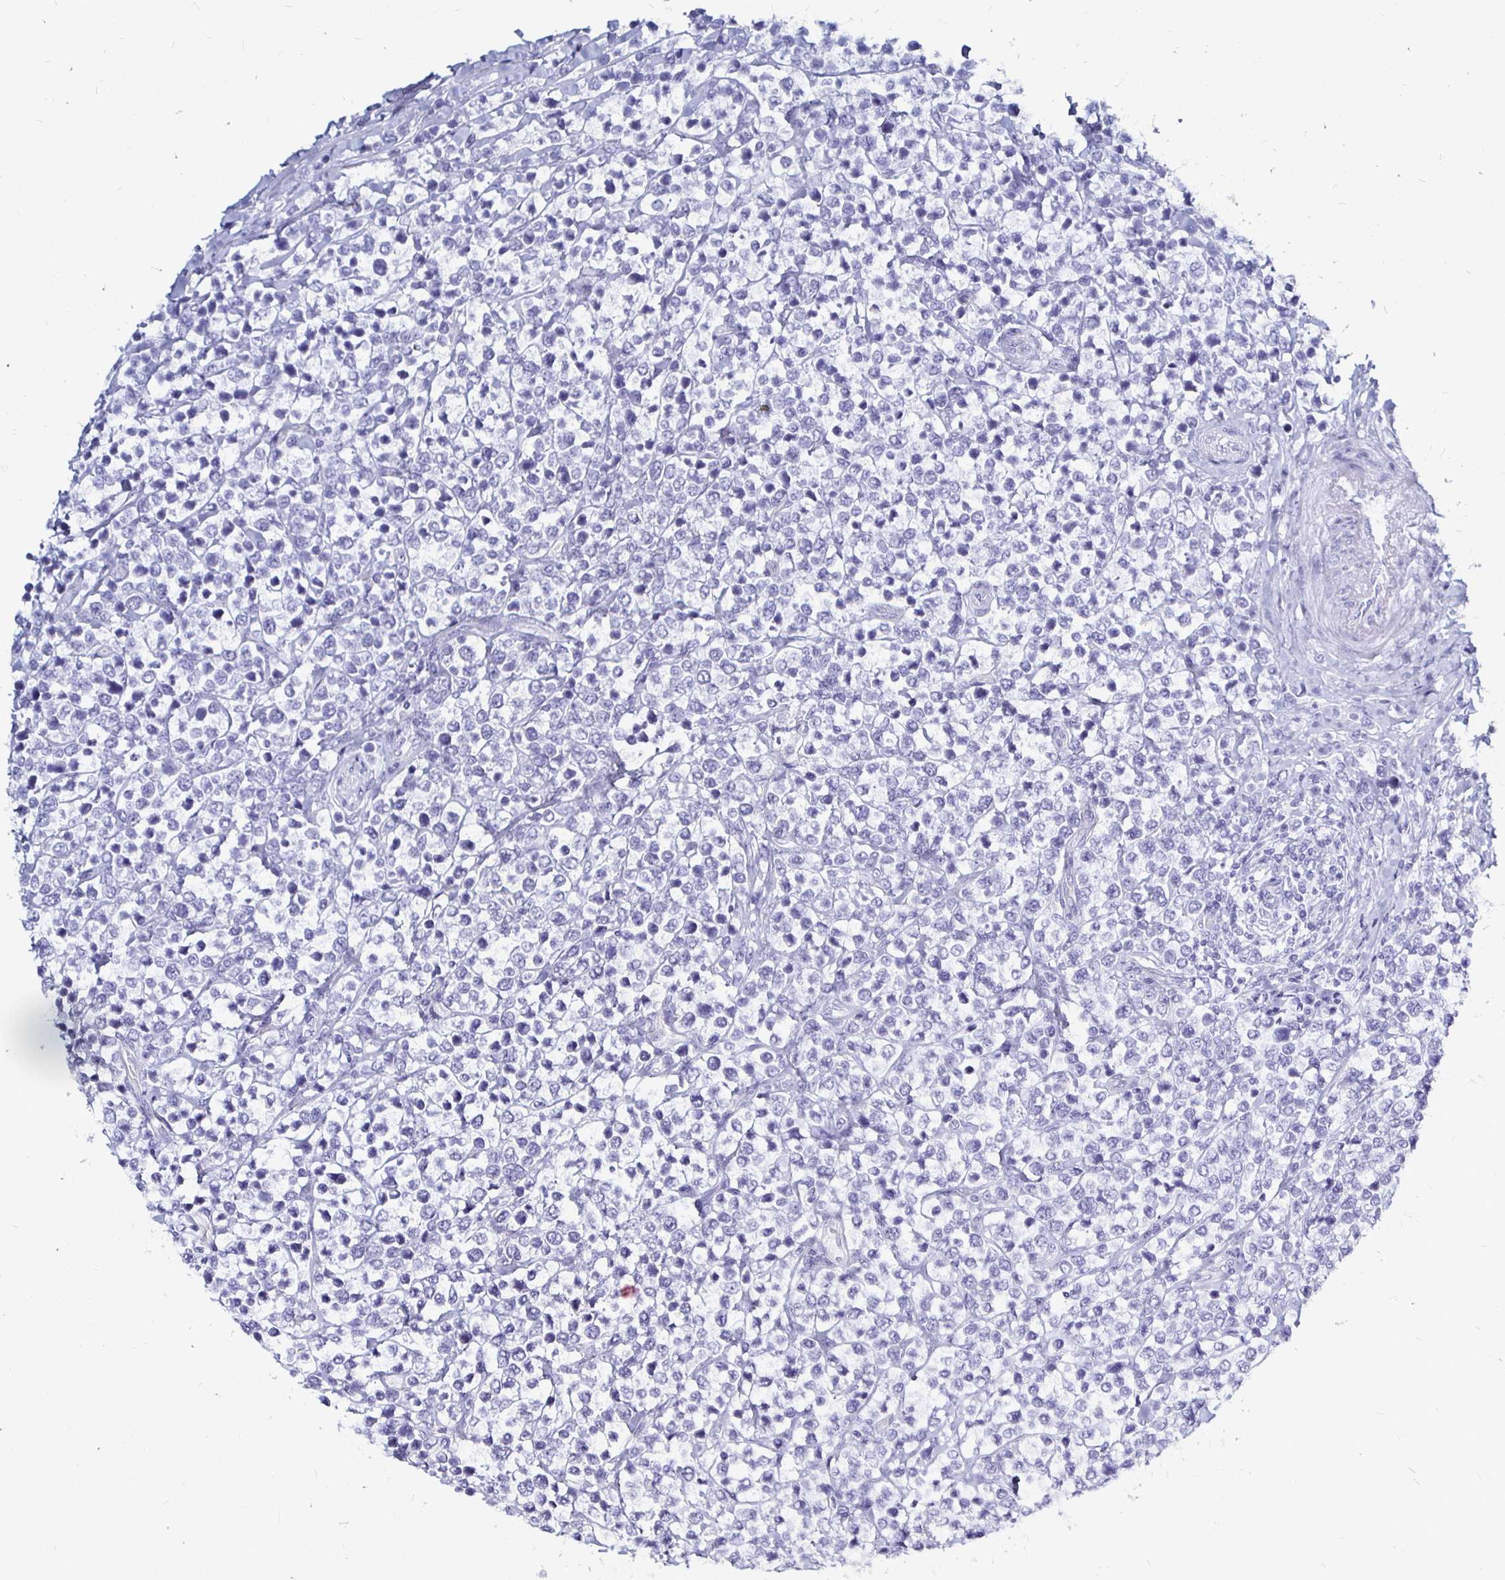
{"staining": {"intensity": "negative", "quantity": "none", "location": "none"}, "tissue": "lymphoma", "cell_type": "Tumor cells", "image_type": "cancer", "snomed": [{"axis": "morphology", "description": "Malignant lymphoma, non-Hodgkin's type, High grade"}, {"axis": "topography", "description": "Soft tissue"}], "caption": "Tumor cells show no significant positivity in lymphoma.", "gene": "LUZP4", "patient": {"sex": "female", "age": 56}}